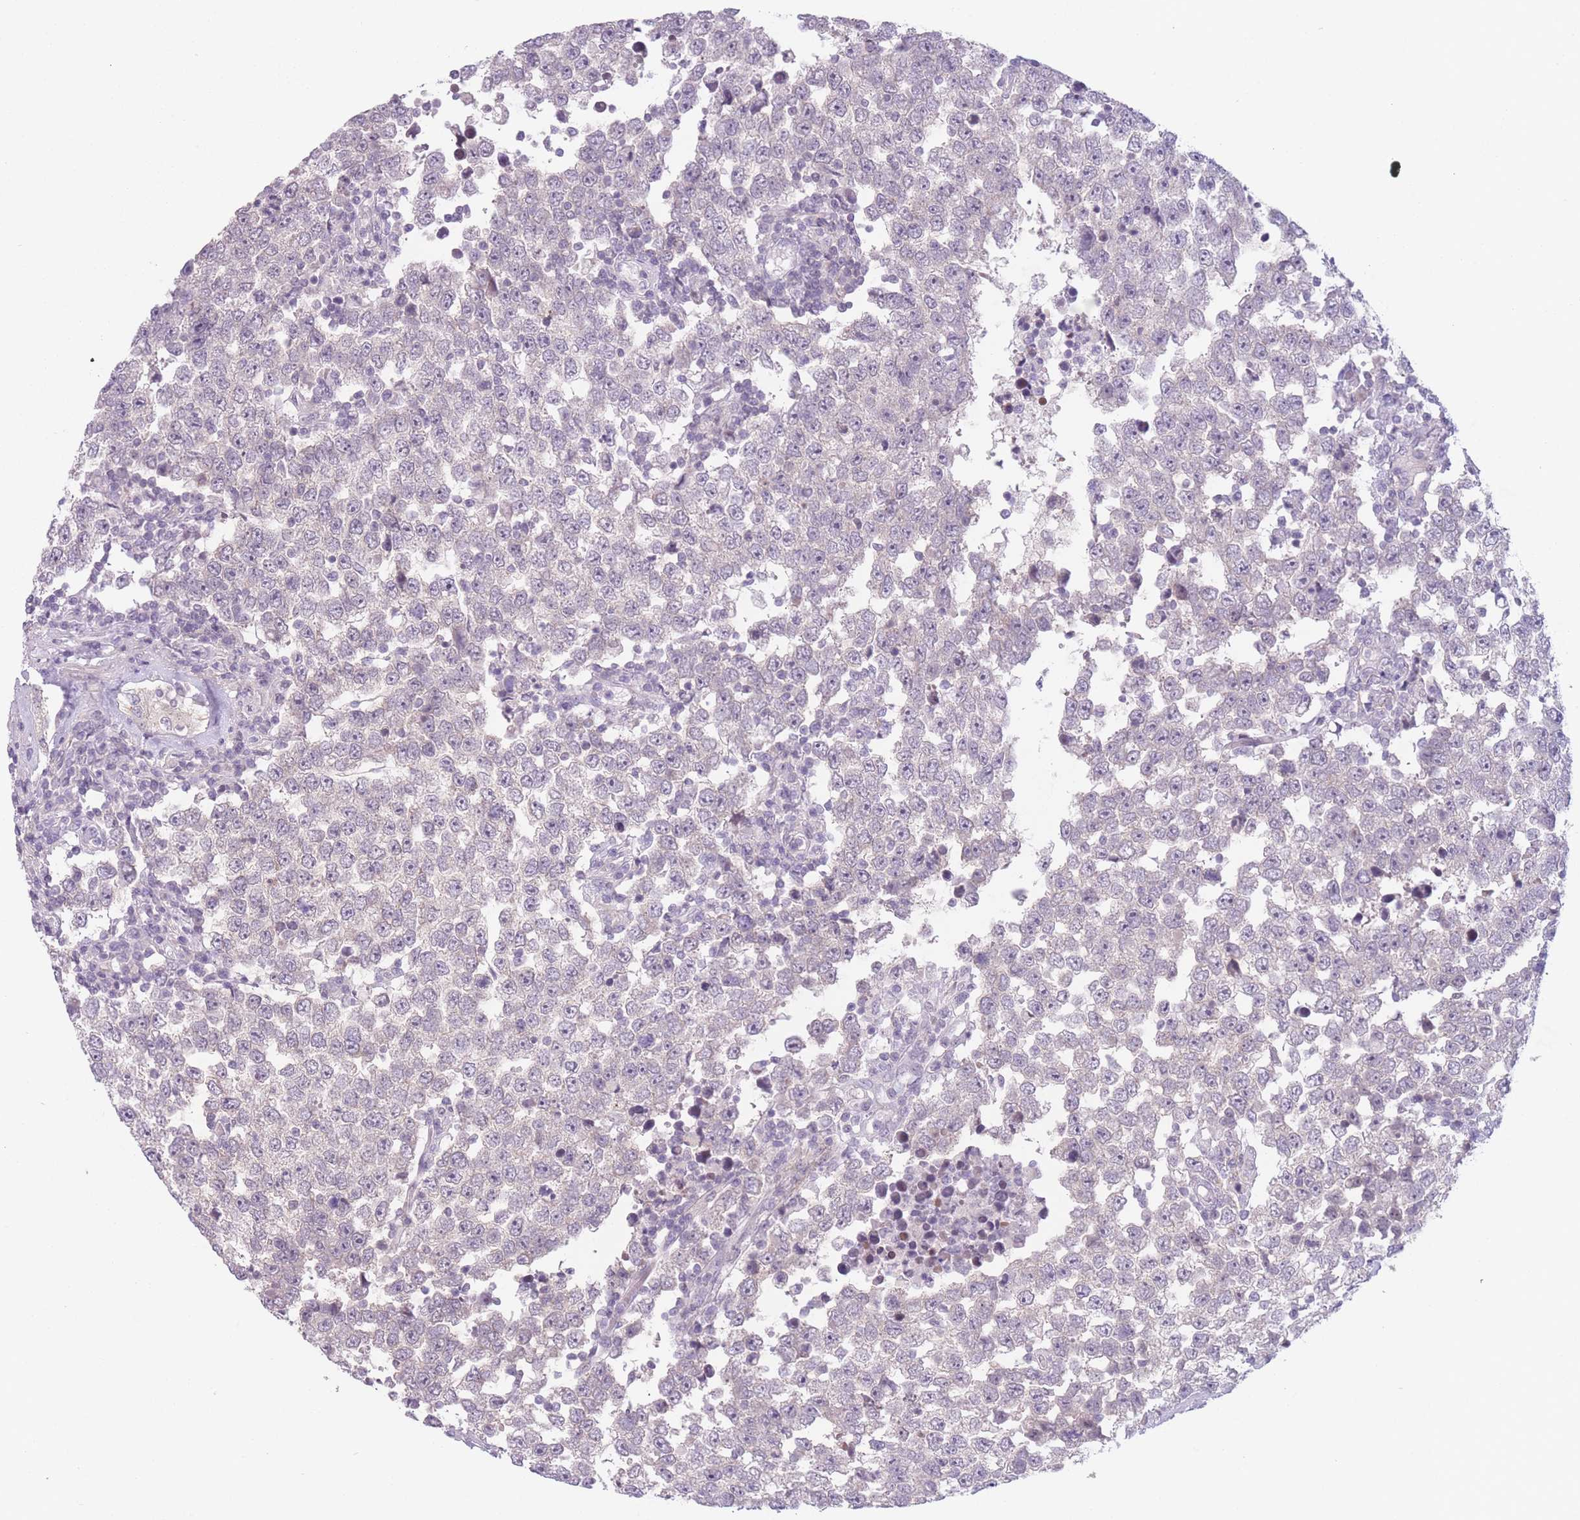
{"staining": {"intensity": "negative", "quantity": "none", "location": "none"}, "tissue": "testis cancer", "cell_type": "Tumor cells", "image_type": "cancer", "snomed": [{"axis": "morphology", "description": "Seminoma, NOS"}, {"axis": "morphology", "description": "Carcinoma, Embryonal, NOS"}, {"axis": "topography", "description": "Testis"}], "caption": "Testis cancer (embryonal carcinoma) was stained to show a protein in brown. There is no significant staining in tumor cells.", "gene": "ZNF439", "patient": {"sex": "male", "age": 28}}